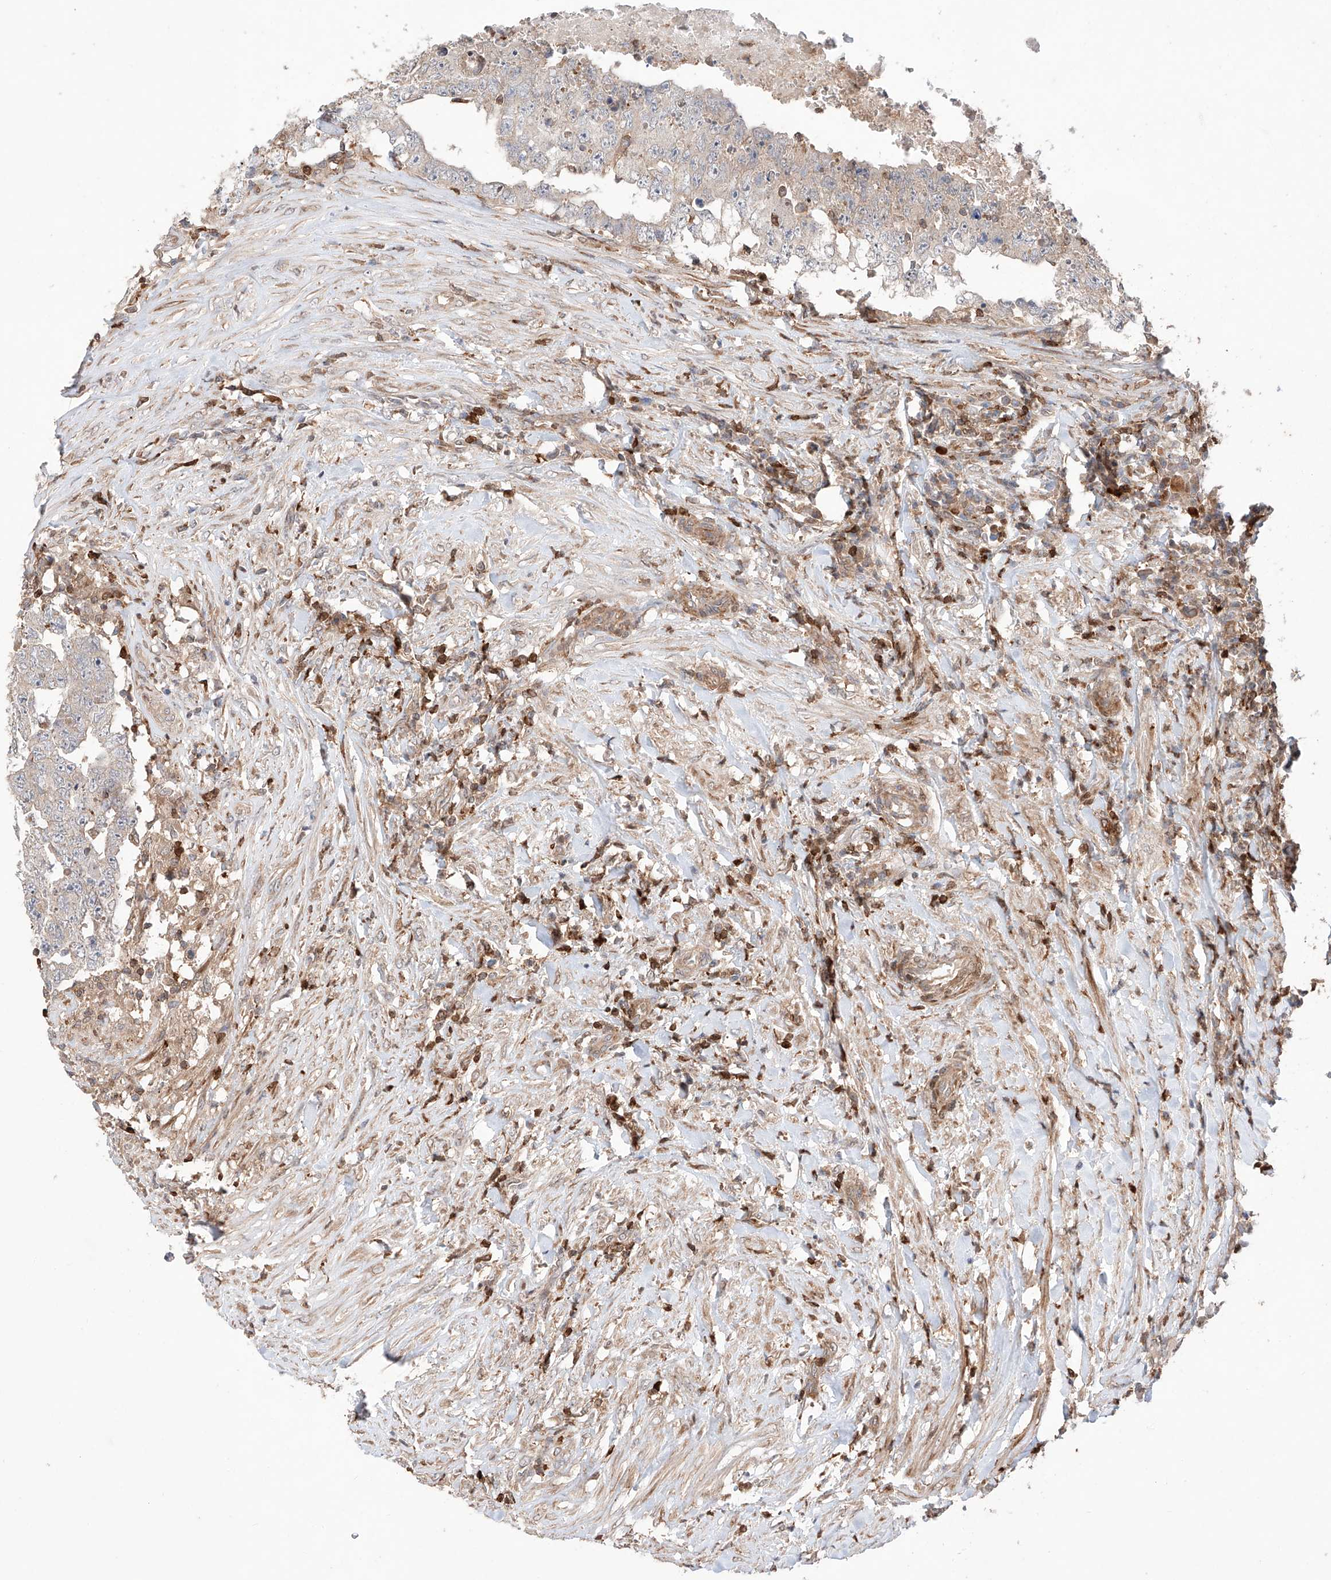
{"staining": {"intensity": "negative", "quantity": "none", "location": "none"}, "tissue": "testis cancer", "cell_type": "Tumor cells", "image_type": "cancer", "snomed": [{"axis": "morphology", "description": "Carcinoma, Embryonal, NOS"}, {"axis": "topography", "description": "Testis"}], "caption": "There is no significant positivity in tumor cells of testis cancer (embryonal carcinoma).", "gene": "IGSF22", "patient": {"sex": "male", "age": 26}}